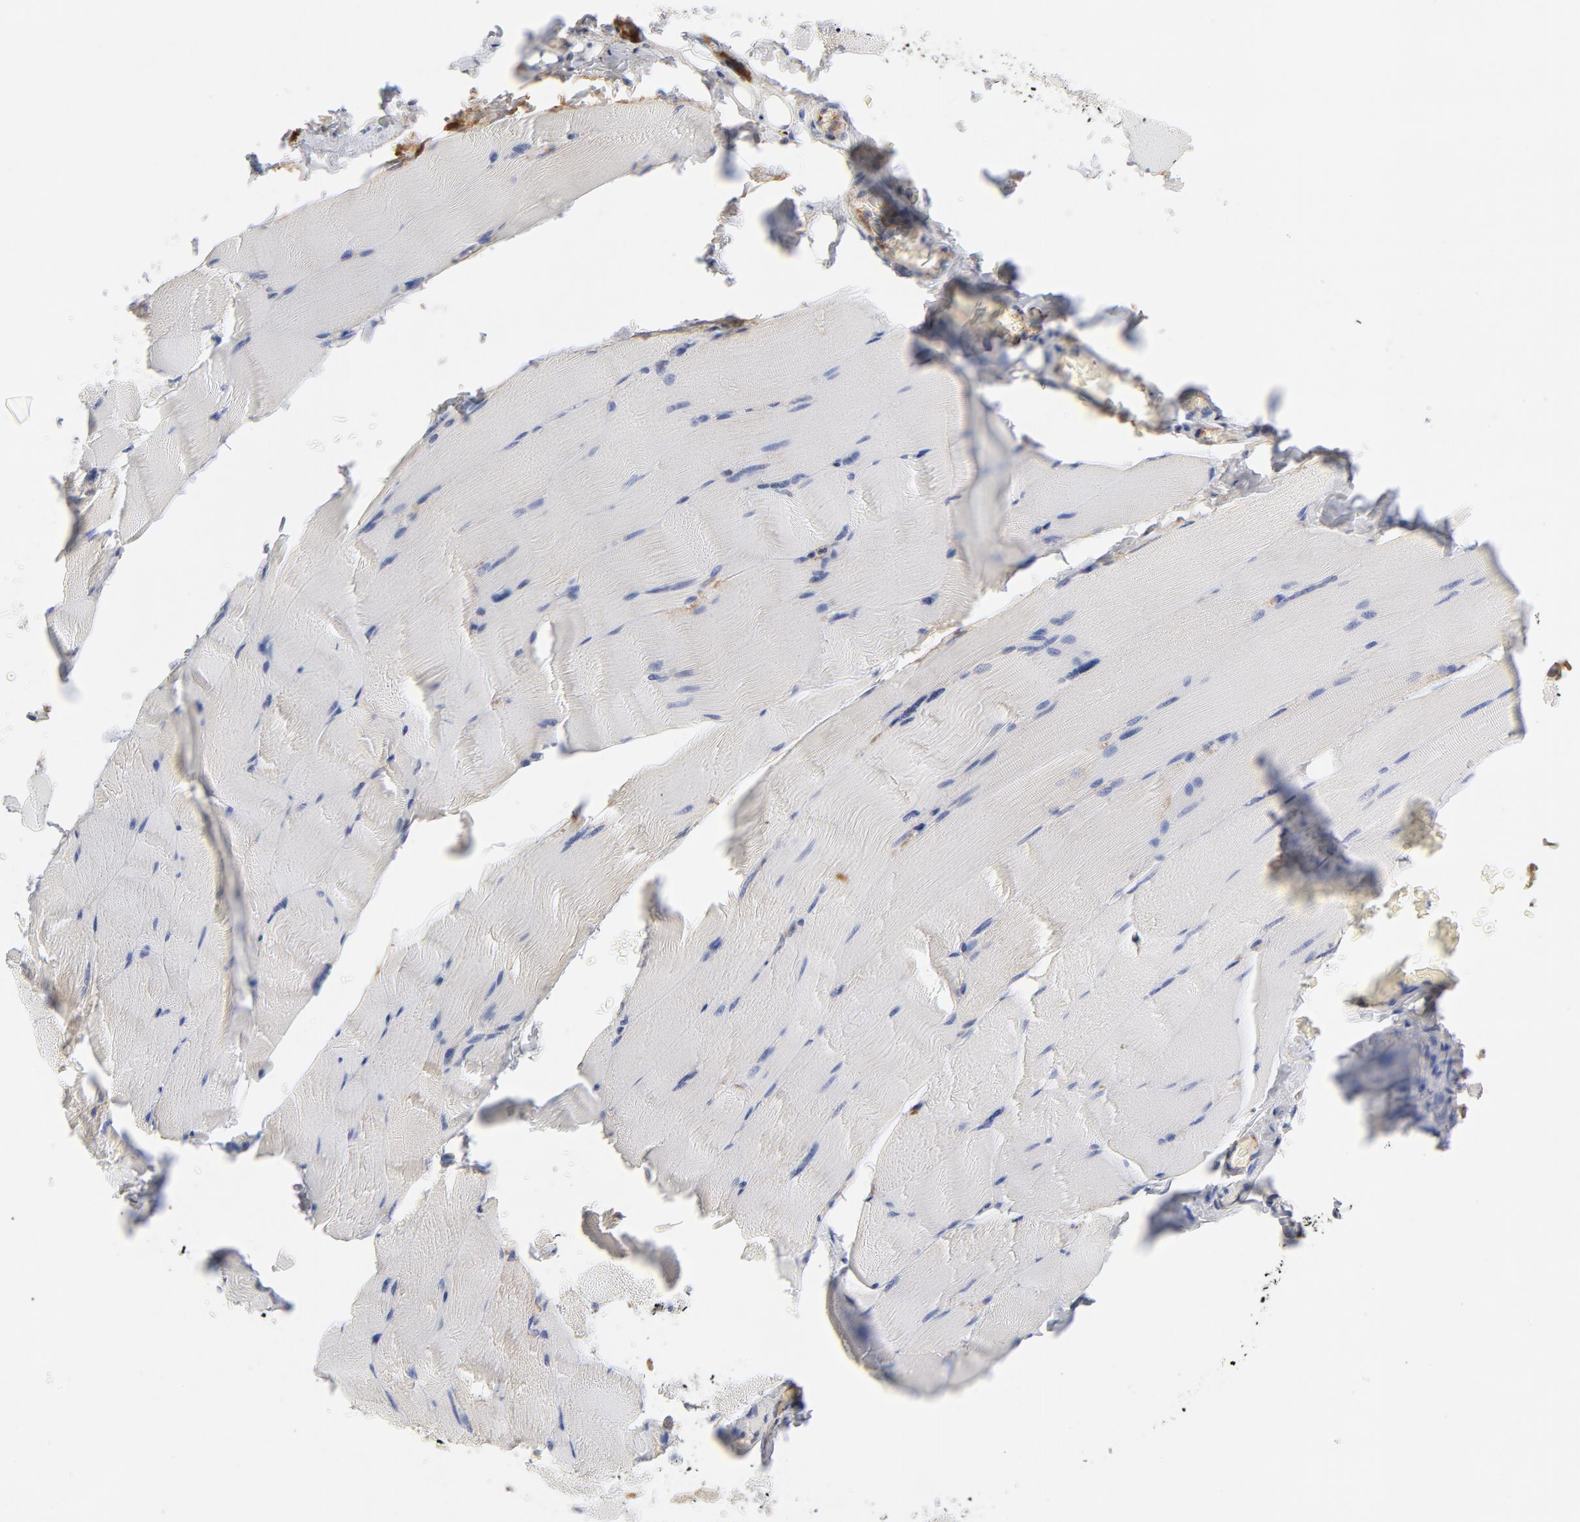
{"staining": {"intensity": "negative", "quantity": "none", "location": "none"}, "tissue": "skeletal muscle", "cell_type": "Myocytes", "image_type": "normal", "snomed": [{"axis": "morphology", "description": "Normal tissue, NOS"}, {"axis": "topography", "description": "Skeletal muscle"}], "caption": "Protein analysis of normal skeletal muscle exhibits no significant expression in myocytes. (Brightfield microscopy of DAB IHC at high magnification).", "gene": "PLAT", "patient": {"sex": "male", "age": 62}}